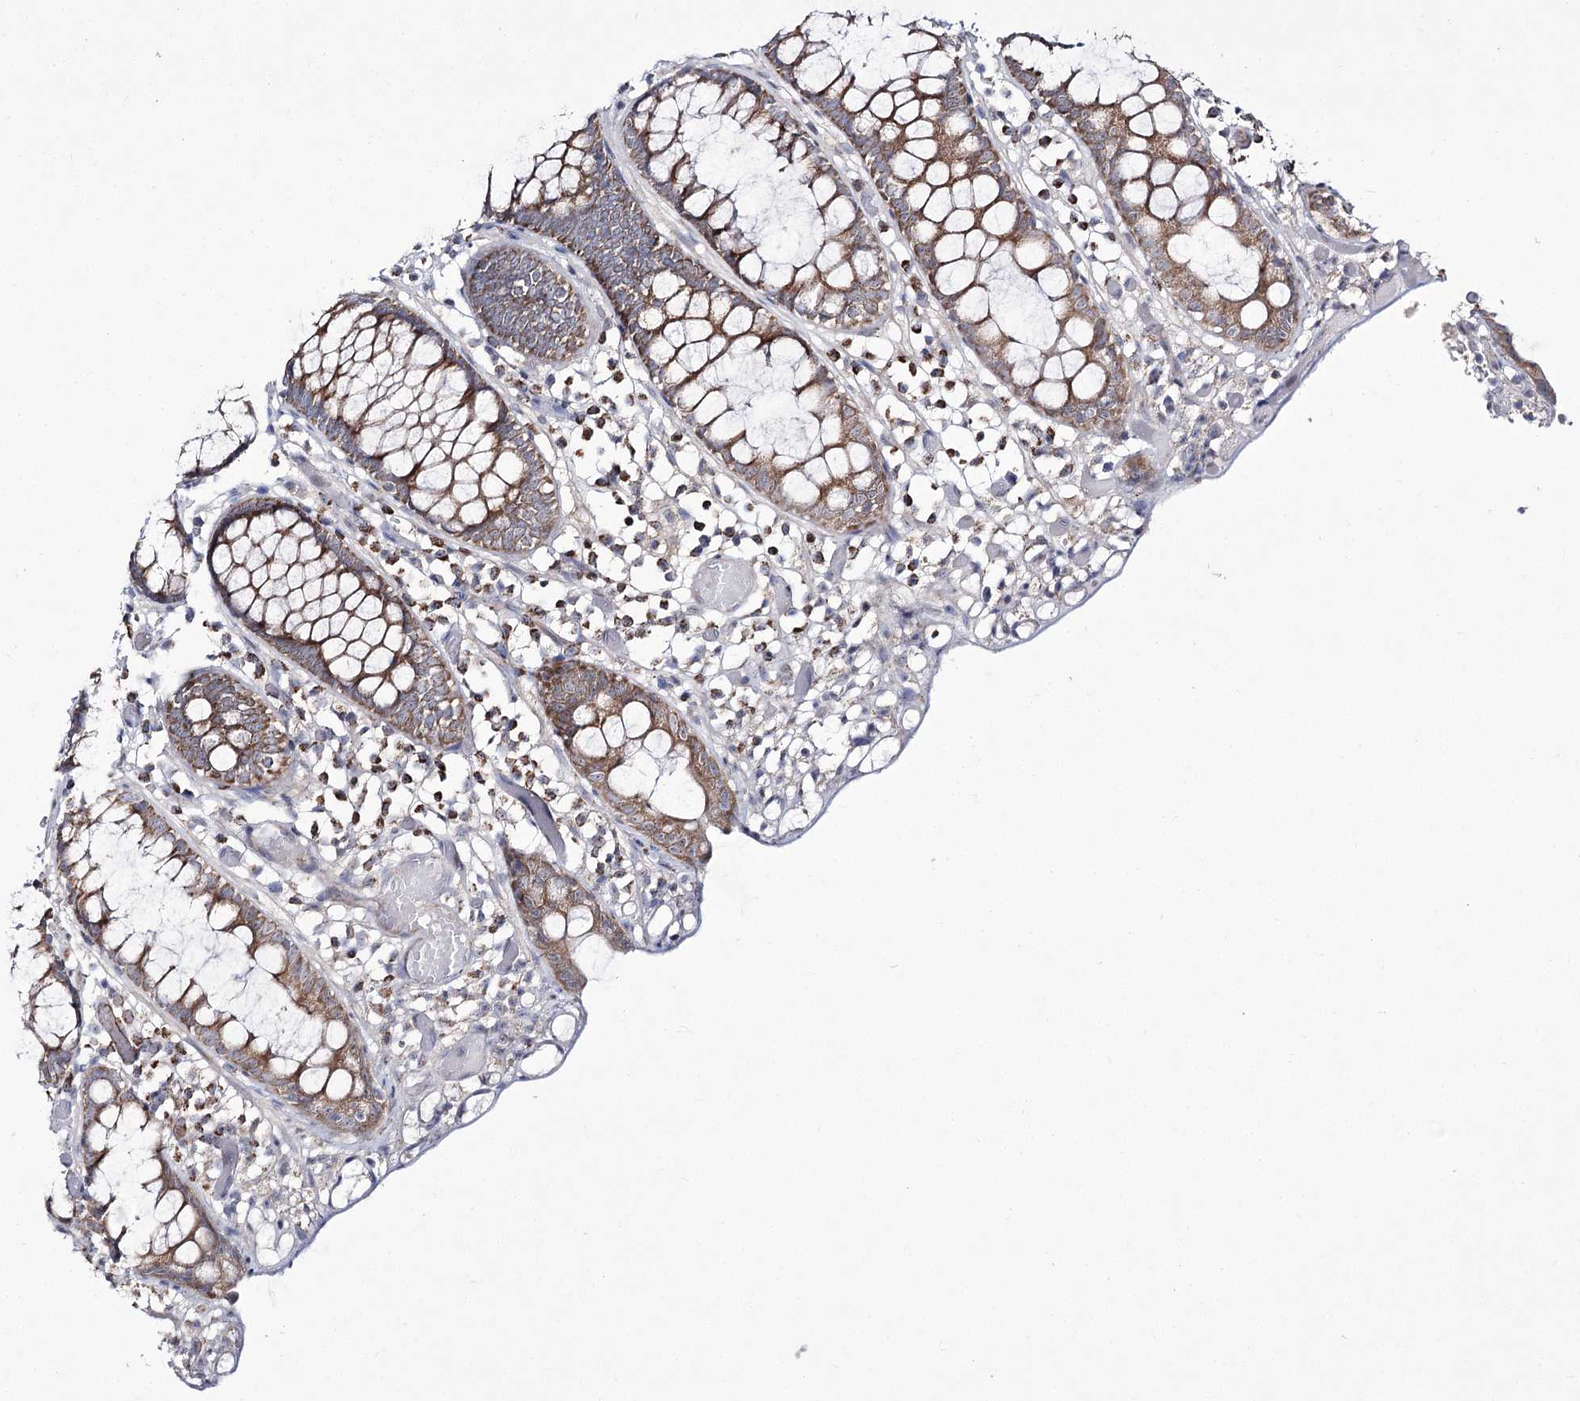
{"staining": {"intensity": "weak", "quantity": ">75%", "location": "cytoplasmic/membranous"}, "tissue": "colon", "cell_type": "Endothelial cells", "image_type": "normal", "snomed": [{"axis": "morphology", "description": "Normal tissue, NOS"}, {"axis": "topography", "description": "Colon"}], "caption": "Protein expression analysis of unremarkable colon exhibits weak cytoplasmic/membranous staining in approximately >75% of endothelial cells. The staining was performed using DAB, with brown indicating positive protein expression. Nuclei are stained blue with hematoxylin.", "gene": "NADK2", "patient": {"sex": "male", "age": 14}}